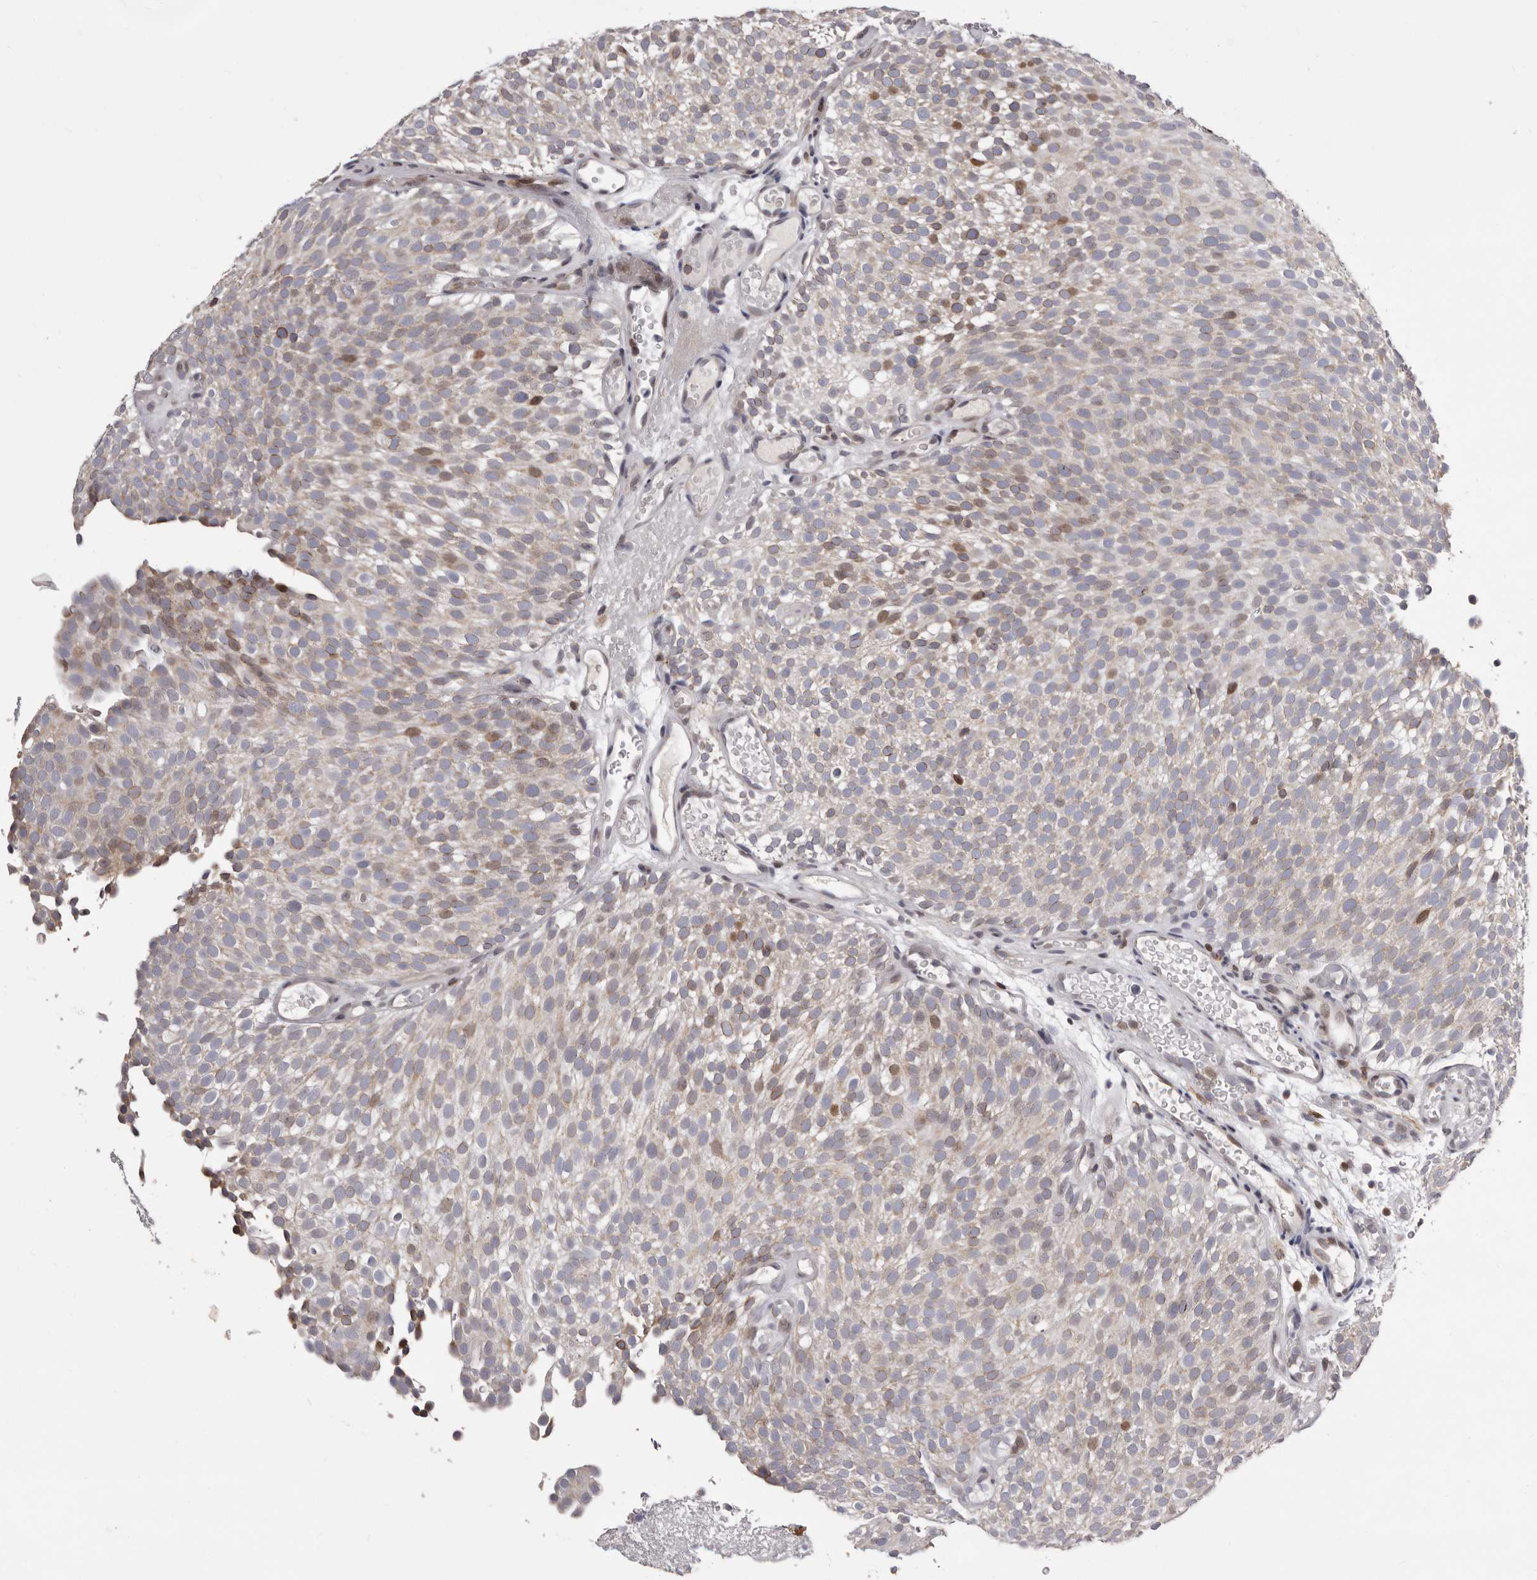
{"staining": {"intensity": "moderate", "quantity": "<25%", "location": "cytoplasmic/membranous"}, "tissue": "urothelial cancer", "cell_type": "Tumor cells", "image_type": "cancer", "snomed": [{"axis": "morphology", "description": "Urothelial carcinoma, Low grade"}, {"axis": "topography", "description": "Urinary bladder"}], "caption": "An immunohistochemistry (IHC) photomicrograph of tumor tissue is shown. Protein staining in brown highlights moderate cytoplasmic/membranous positivity in urothelial cancer within tumor cells.", "gene": "TIMM17B", "patient": {"sex": "male", "age": 78}}